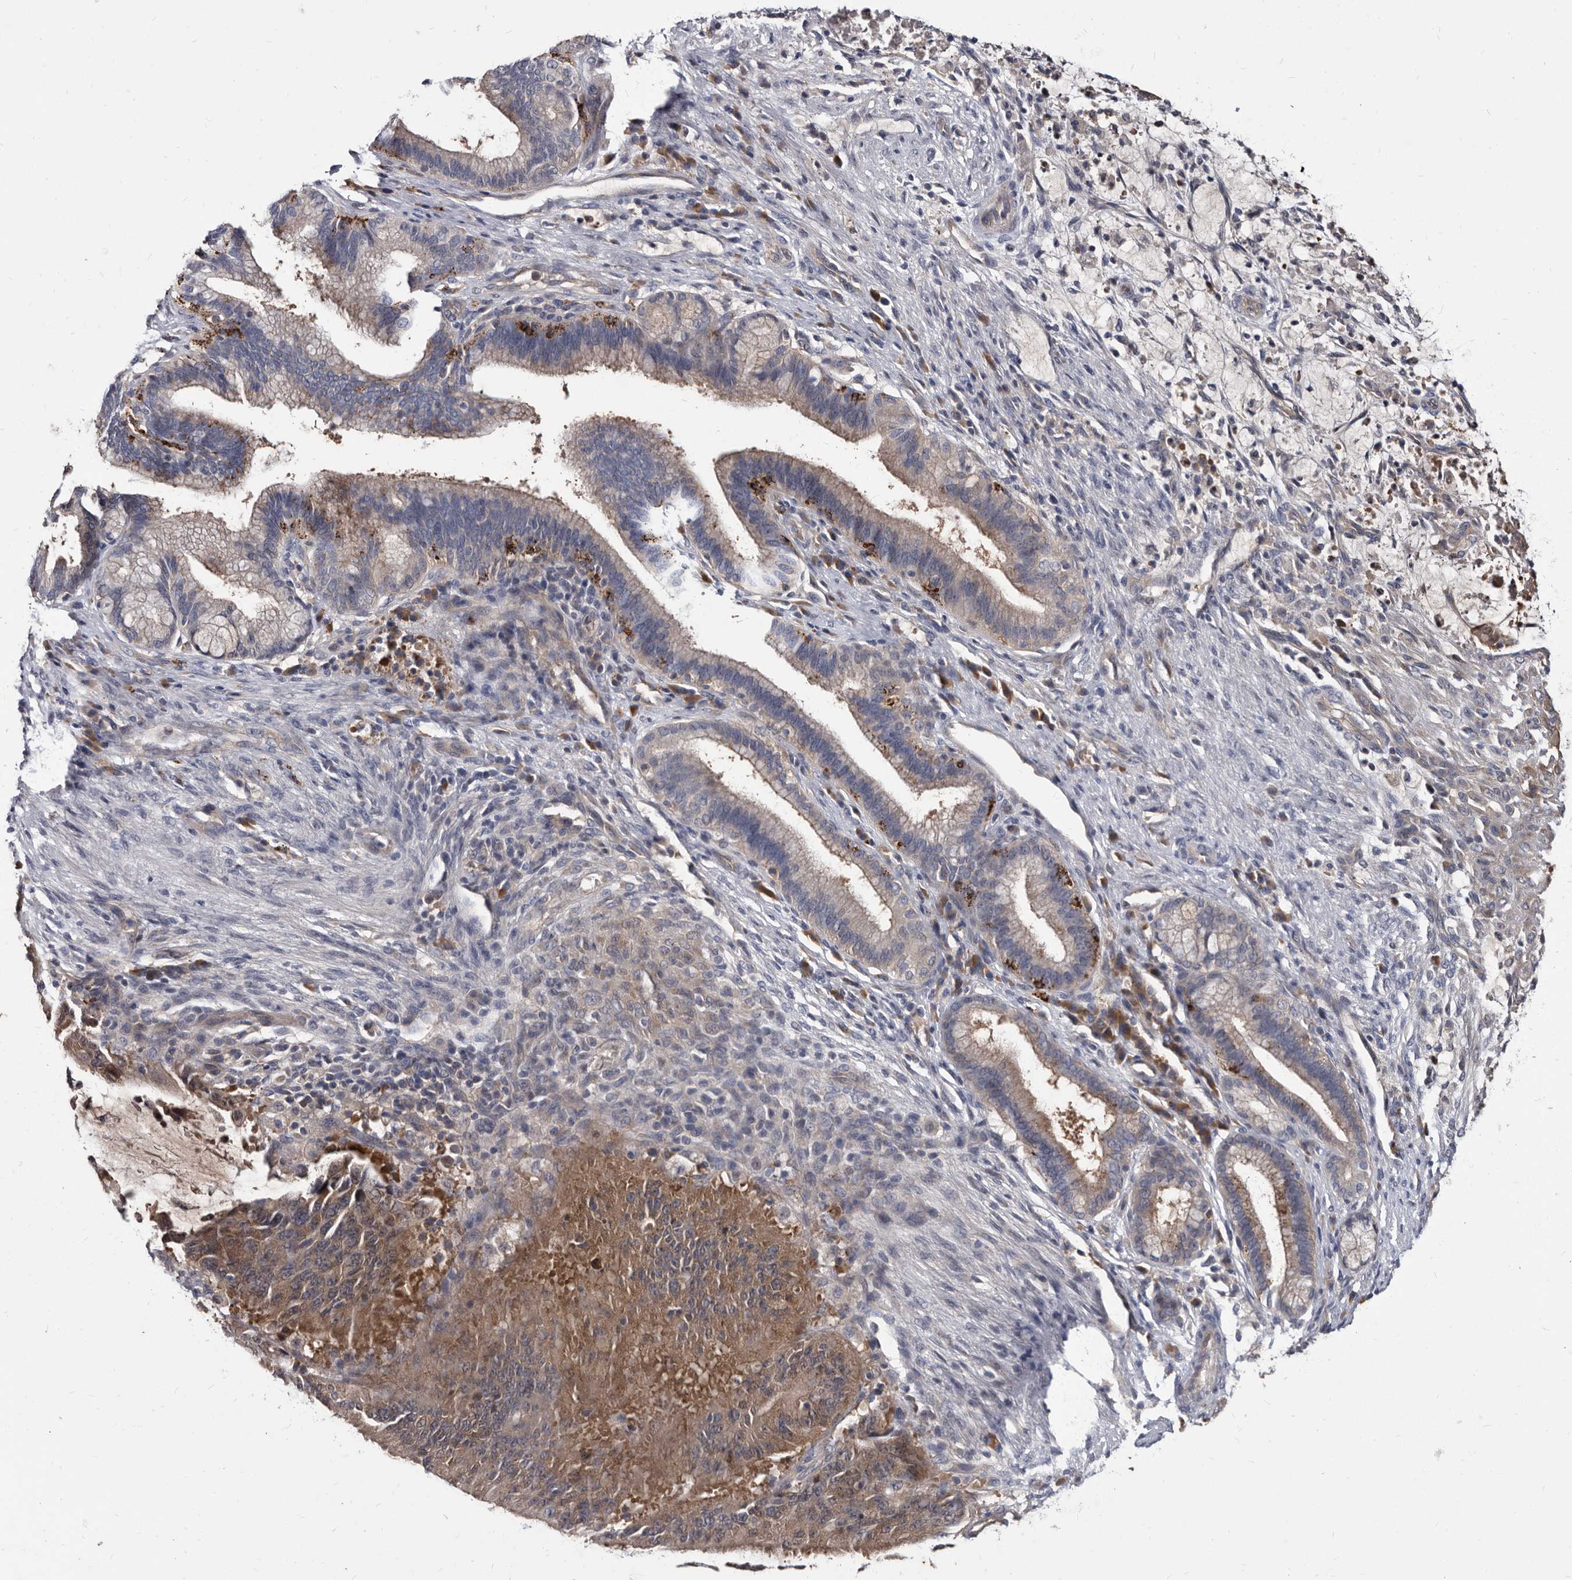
{"staining": {"intensity": "moderate", "quantity": ">75%", "location": "cytoplasmic/membranous"}, "tissue": "liver cancer", "cell_type": "Tumor cells", "image_type": "cancer", "snomed": [{"axis": "morphology", "description": "Normal tissue, NOS"}, {"axis": "morphology", "description": "Cholangiocarcinoma"}, {"axis": "topography", "description": "Liver"}, {"axis": "topography", "description": "Peripheral nerve tissue"}], "caption": "IHC of liver cholangiocarcinoma exhibits medium levels of moderate cytoplasmic/membranous staining in approximately >75% of tumor cells. The staining is performed using DAB (3,3'-diaminobenzidine) brown chromogen to label protein expression. The nuclei are counter-stained blue using hematoxylin.", "gene": "ABCF2", "patient": {"sex": "female", "age": 73}}